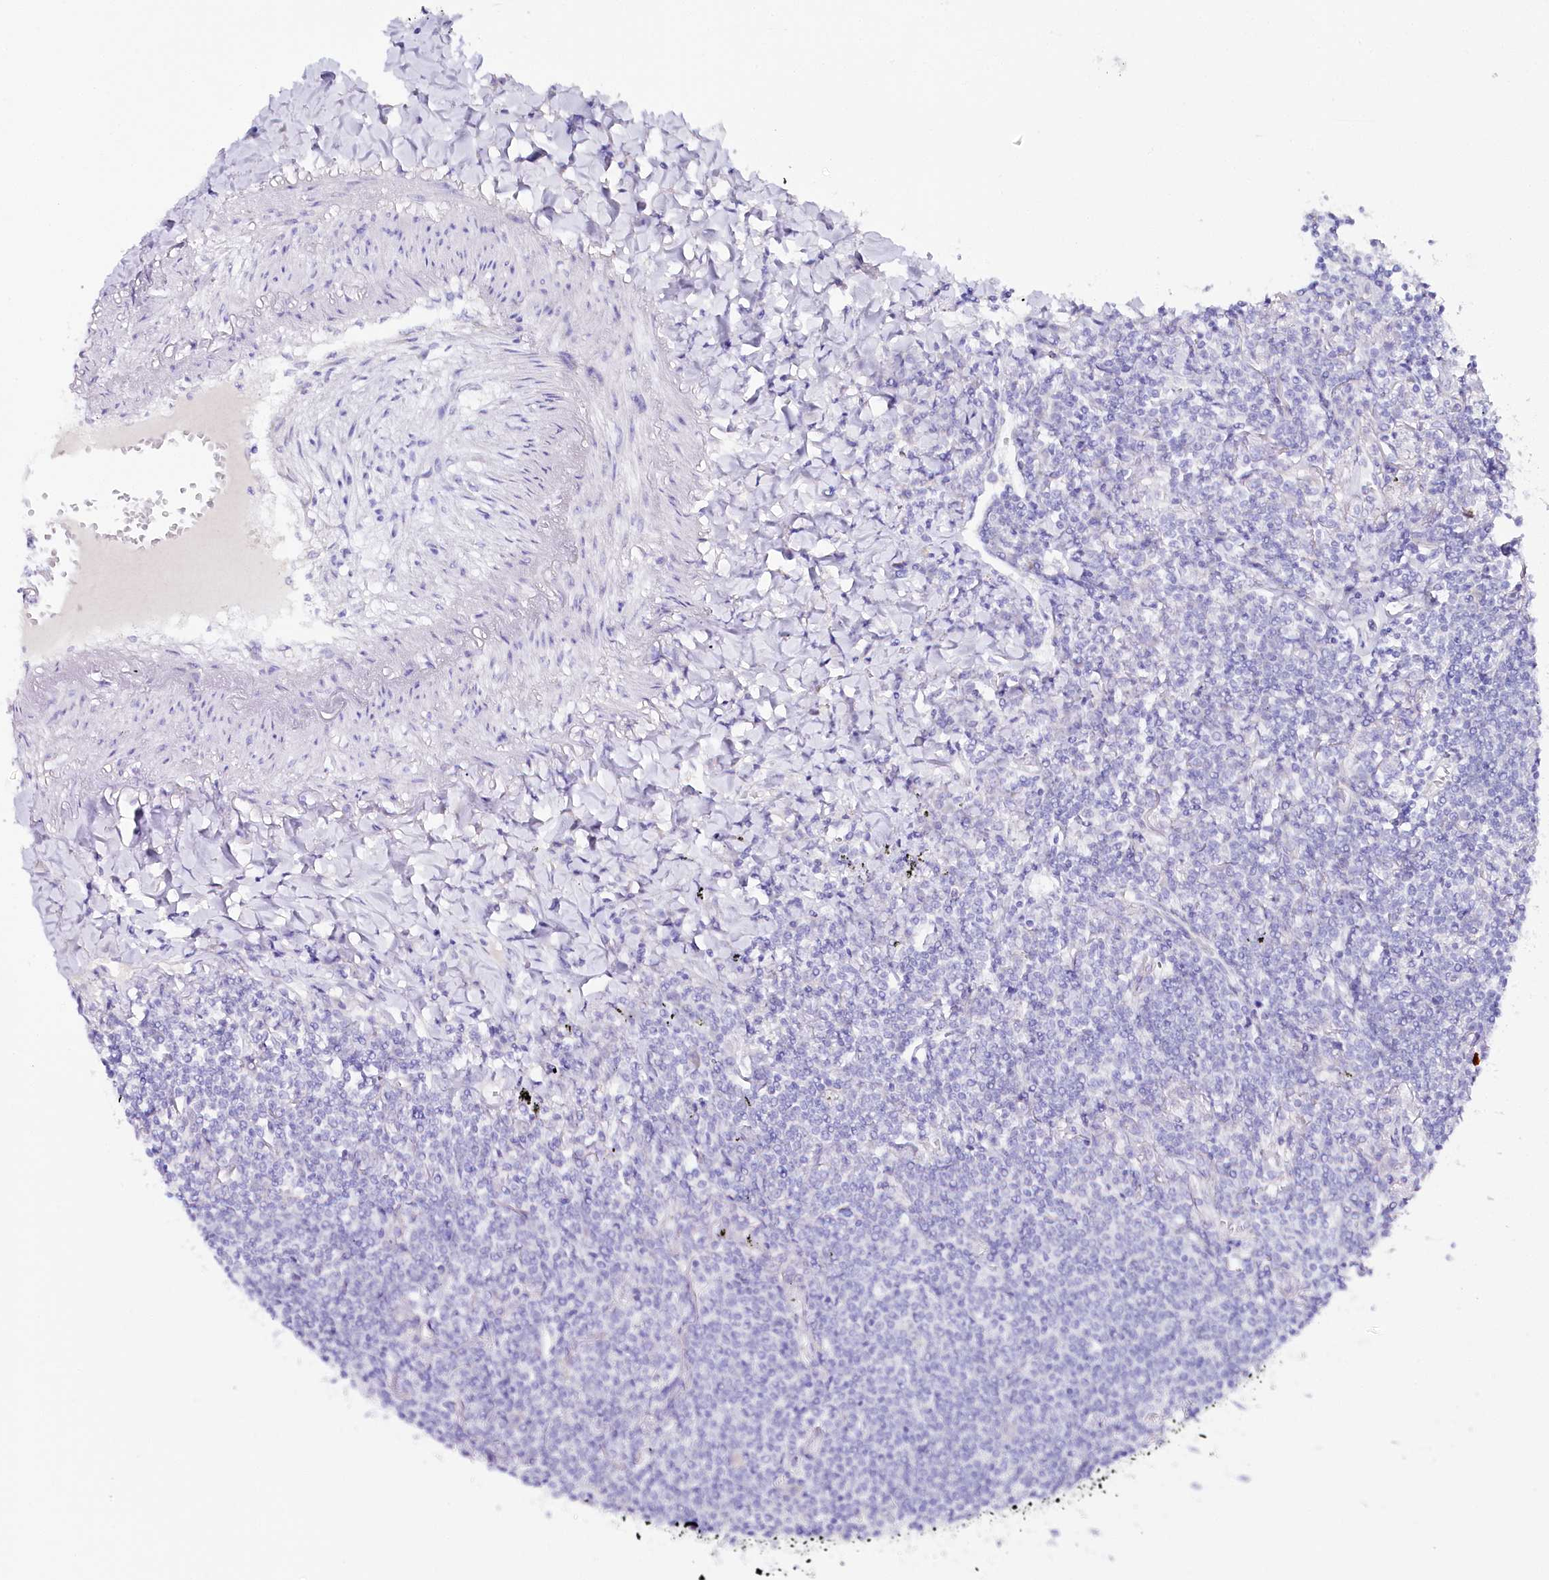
{"staining": {"intensity": "negative", "quantity": "none", "location": "none"}, "tissue": "lymphoma", "cell_type": "Tumor cells", "image_type": "cancer", "snomed": [{"axis": "morphology", "description": "Malignant lymphoma, non-Hodgkin's type, Low grade"}, {"axis": "topography", "description": "Lung"}], "caption": "DAB immunohistochemical staining of malignant lymphoma, non-Hodgkin's type (low-grade) exhibits no significant expression in tumor cells.", "gene": "CSN3", "patient": {"sex": "female", "age": 71}}